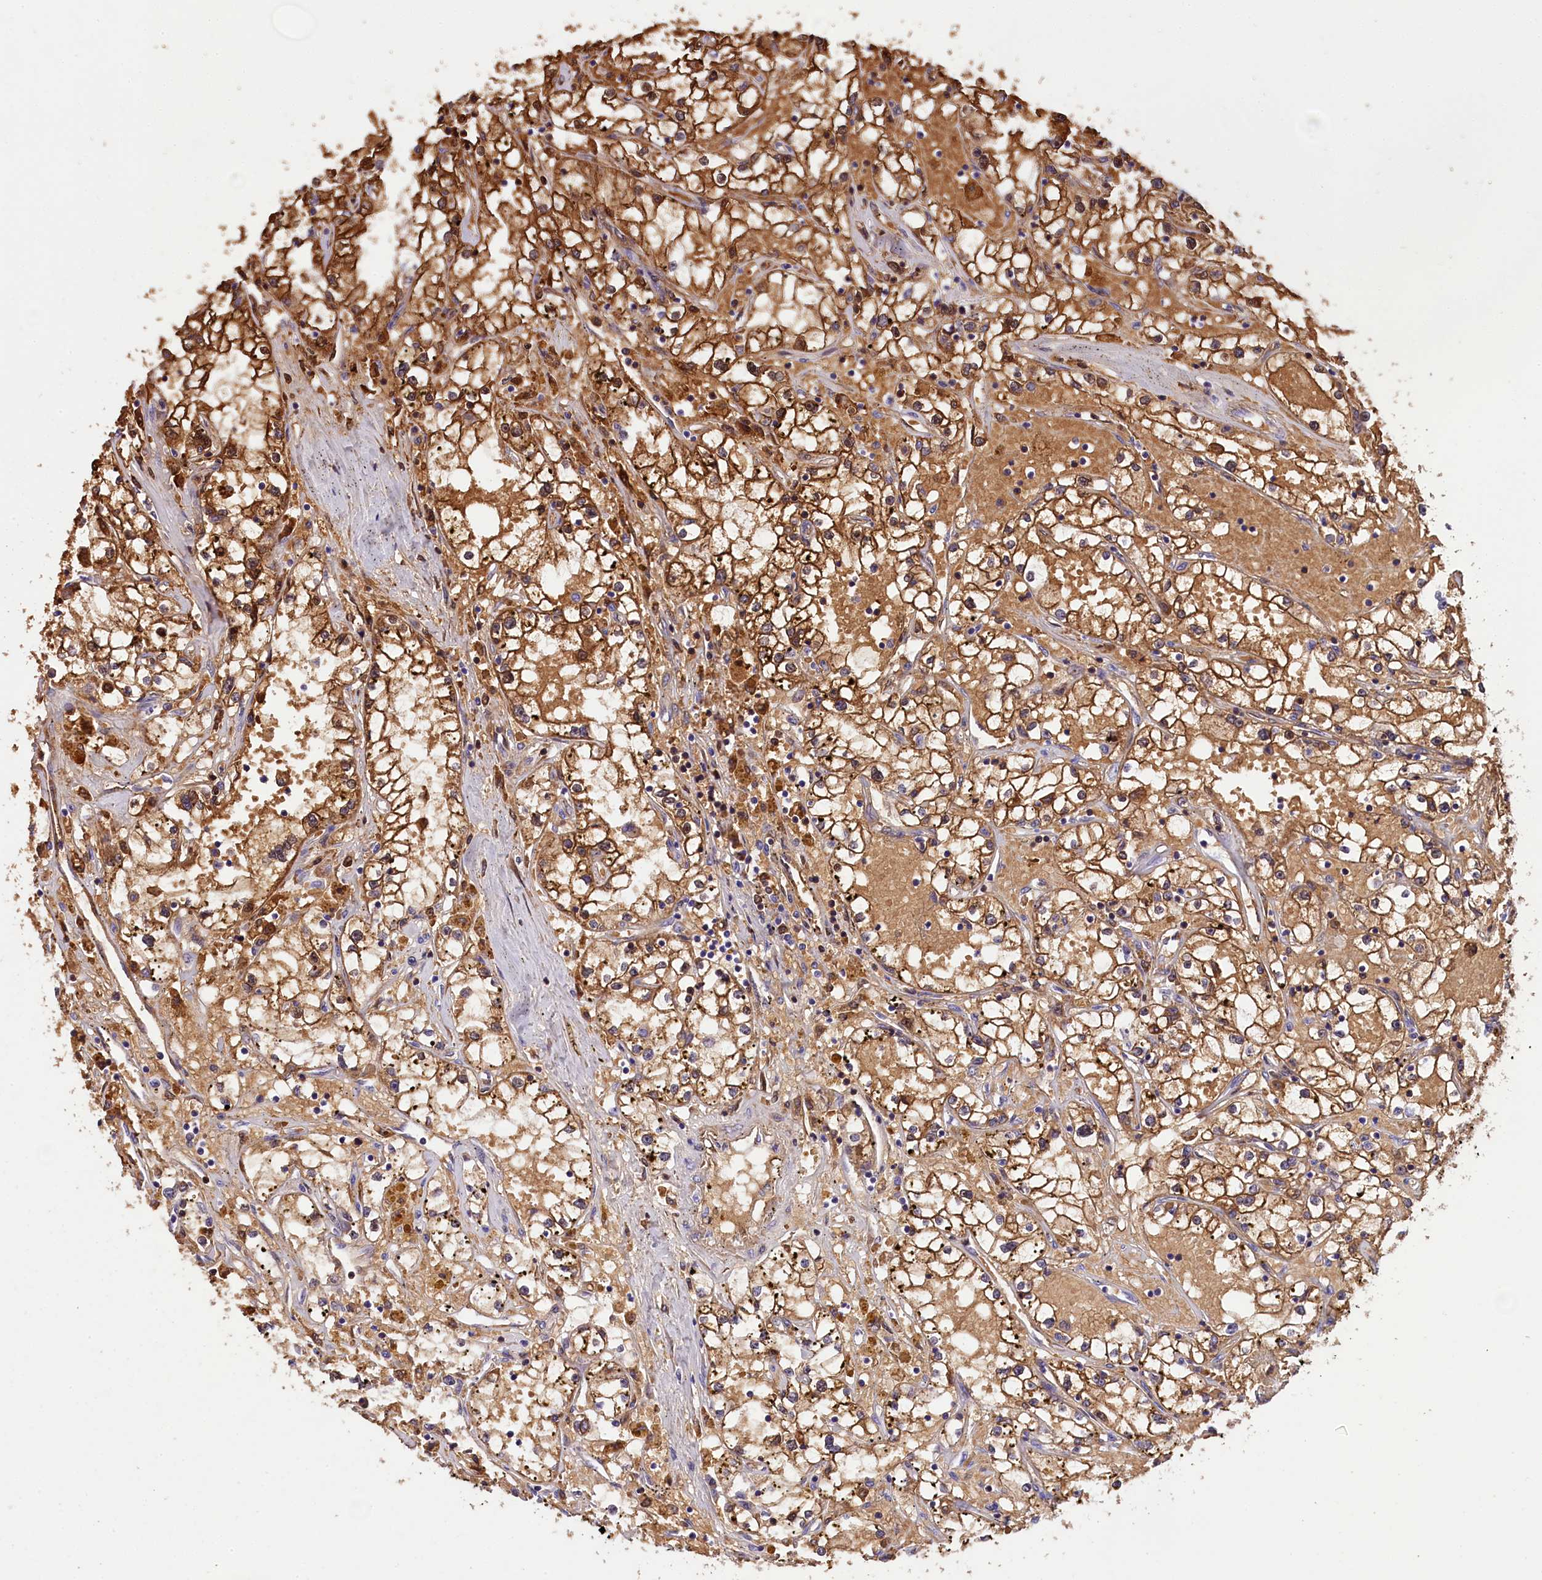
{"staining": {"intensity": "strong", "quantity": ">75%", "location": "cytoplasmic/membranous"}, "tissue": "renal cancer", "cell_type": "Tumor cells", "image_type": "cancer", "snomed": [{"axis": "morphology", "description": "Adenocarcinoma, NOS"}, {"axis": "topography", "description": "Kidney"}], "caption": "High-magnification brightfield microscopy of renal cancer stained with DAB (3,3'-diaminobenzidine) (brown) and counterstained with hematoxylin (blue). tumor cells exhibit strong cytoplasmic/membranous positivity is appreciated in approximately>75% of cells.", "gene": "PHAF1", "patient": {"sex": "male", "age": 56}}